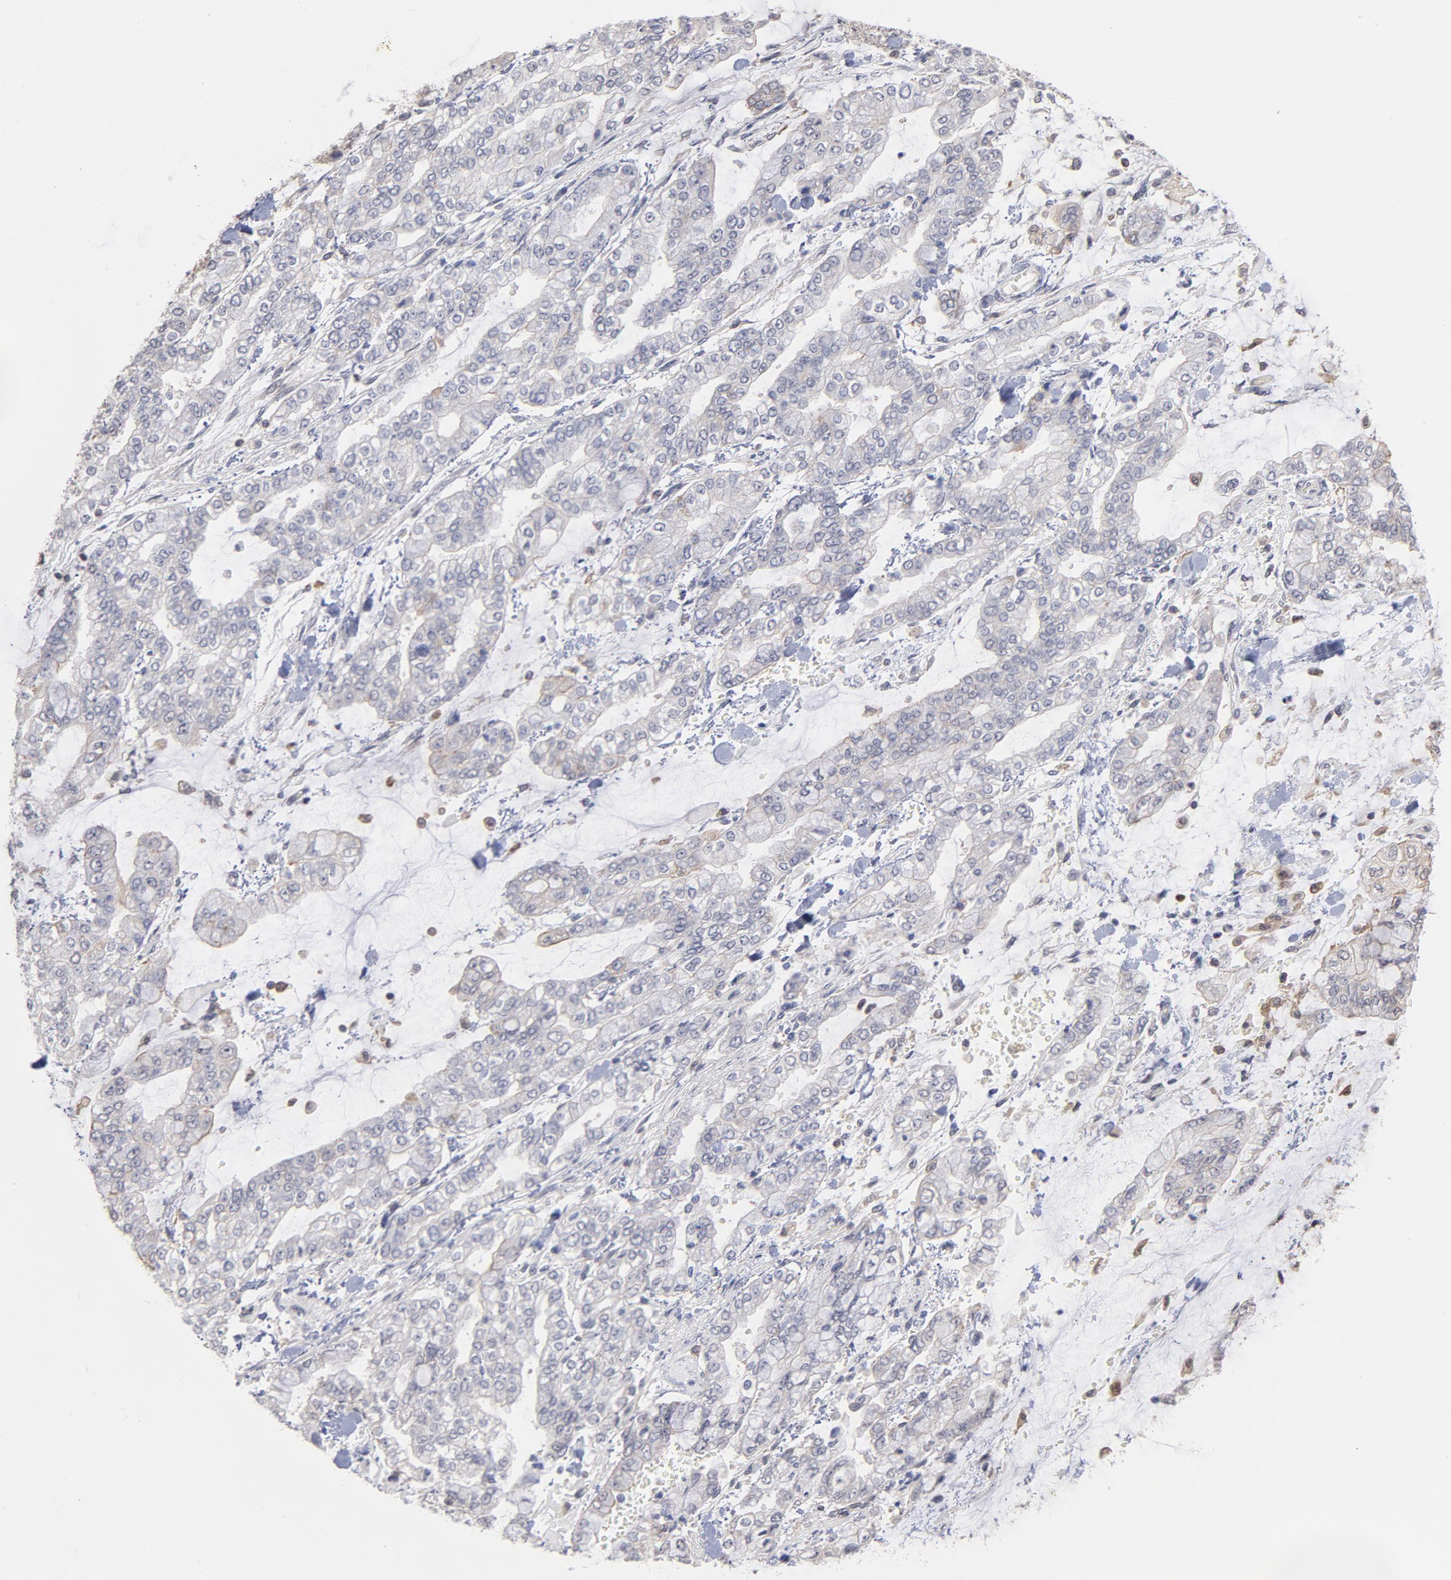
{"staining": {"intensity": "negative", "quantity": "none", "location": "none"}, "tissue": "stomach cancer", "cell_type": "Tumor cells", "image_type": "cancer", "snomed": [{"axis": "morphology", "description": "Normal tissue, NOS"}, {"axis": "morphology", "description": "Adenocarcinoma, NOS"}, {"axis": "topography", "description": "Stomach, upper"}, {"axis": "topography", "description": "Stomach"}], "caption": "This is an immunohistochemistry image of adenocarcinoma (stomach). There is no positivity in tumor cells.", "gene": "OAS1", "patient": {"sex": "male", "age": 76}}